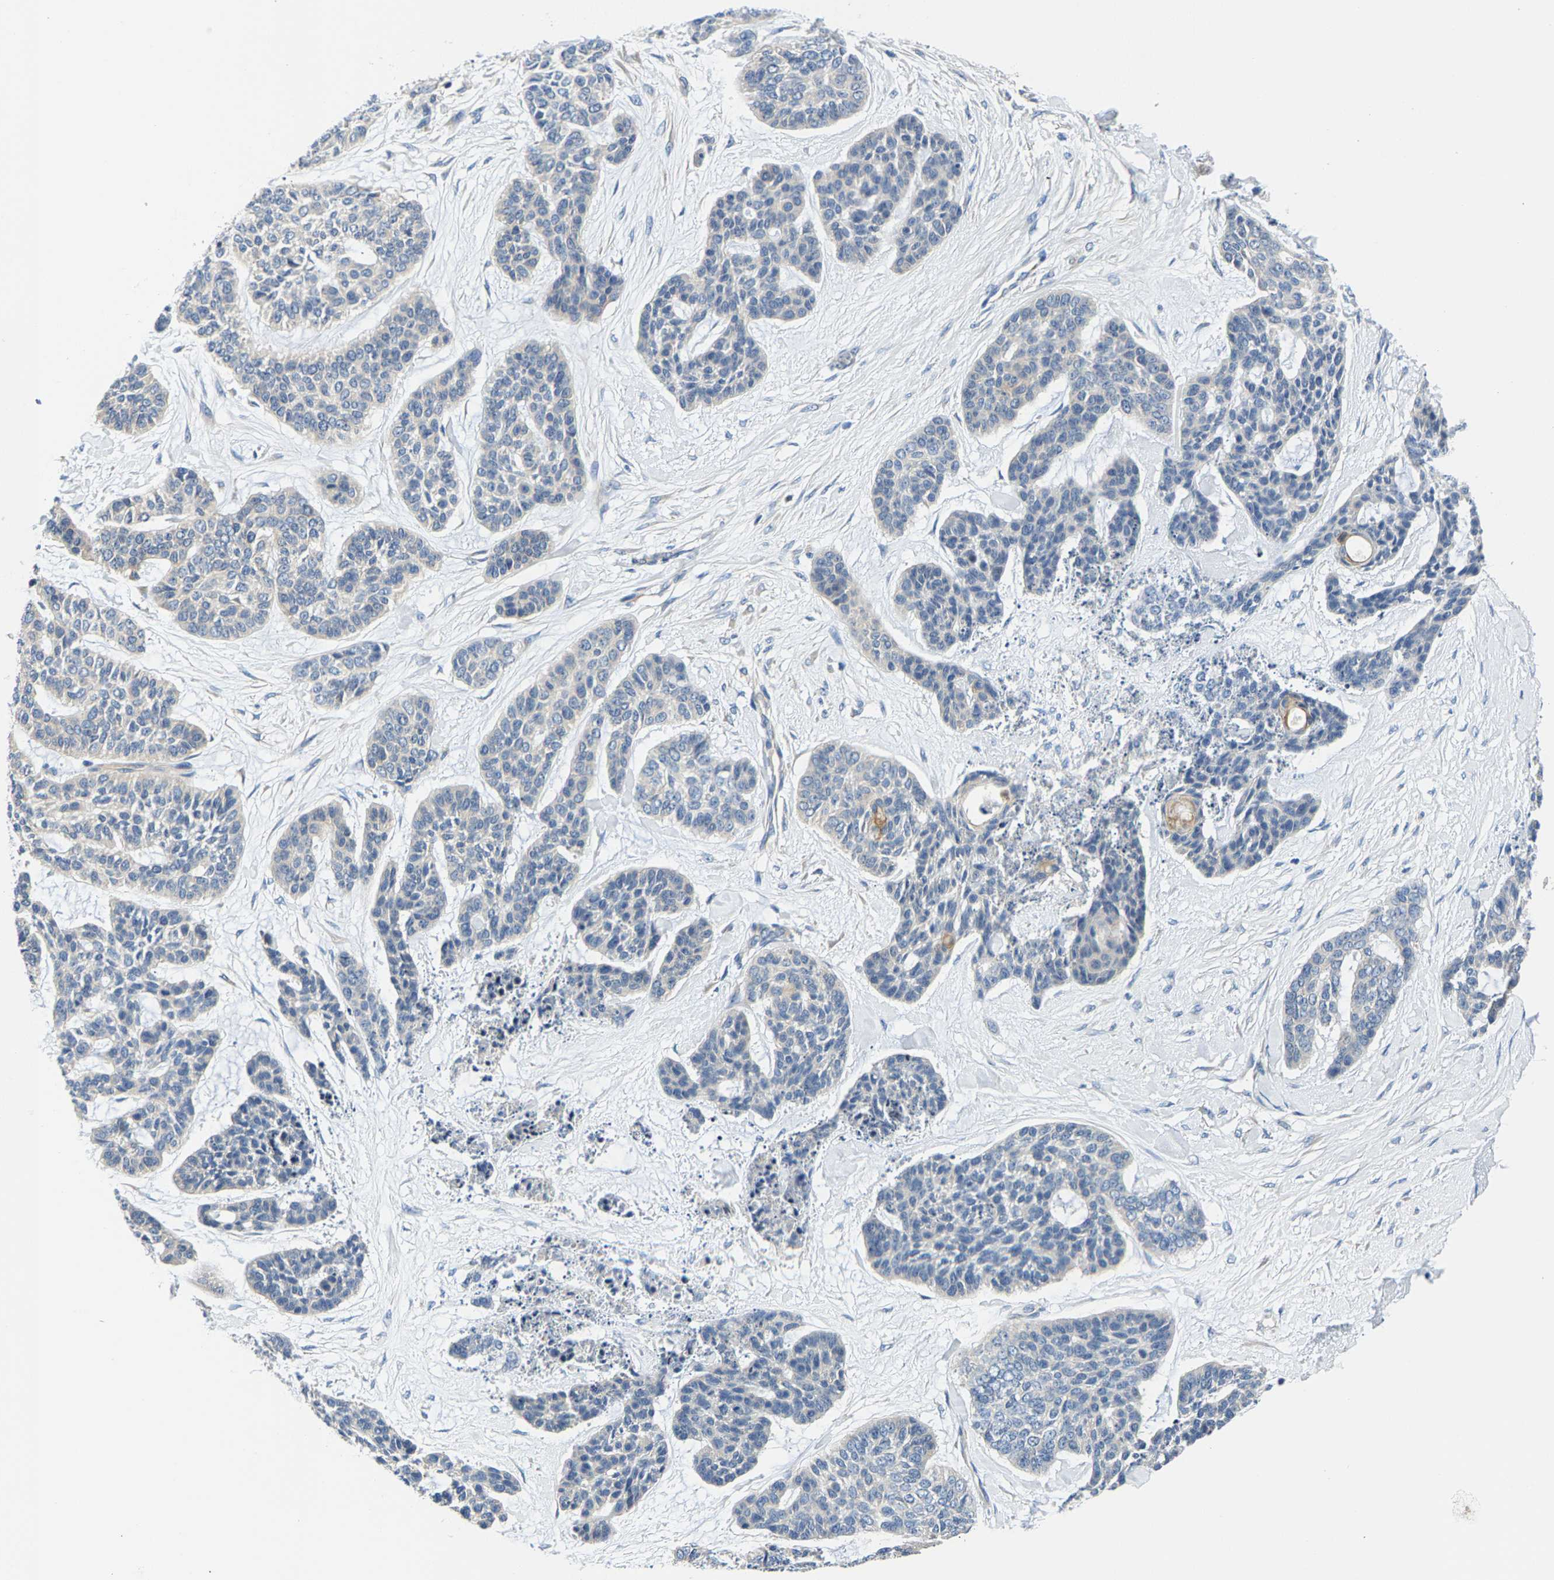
{"staining": {"intensity": "negative", "quantity": "none", "location": "none"}, "tissue": "skin cancer", "cell_type": "Tumor cells", "image_type": "cancer", "snomed": [{"axis": "morphology", "description": "Basal cell carcinoma"}, {"axis": "topography", "description": "Skin"}], "caption": "High power microscopy micrograph of an IHC photomicrograph of skin basal cell carcinoma, revealing no significant expression in tumor cells. The staining was performed using DAB to visualize the protein expression in brown, while the nuclei were stained in blue with hematoxylin (Magnification: 20x).", "gene": "AGBL3", "patient": {"sex": "female", "age": 64}}